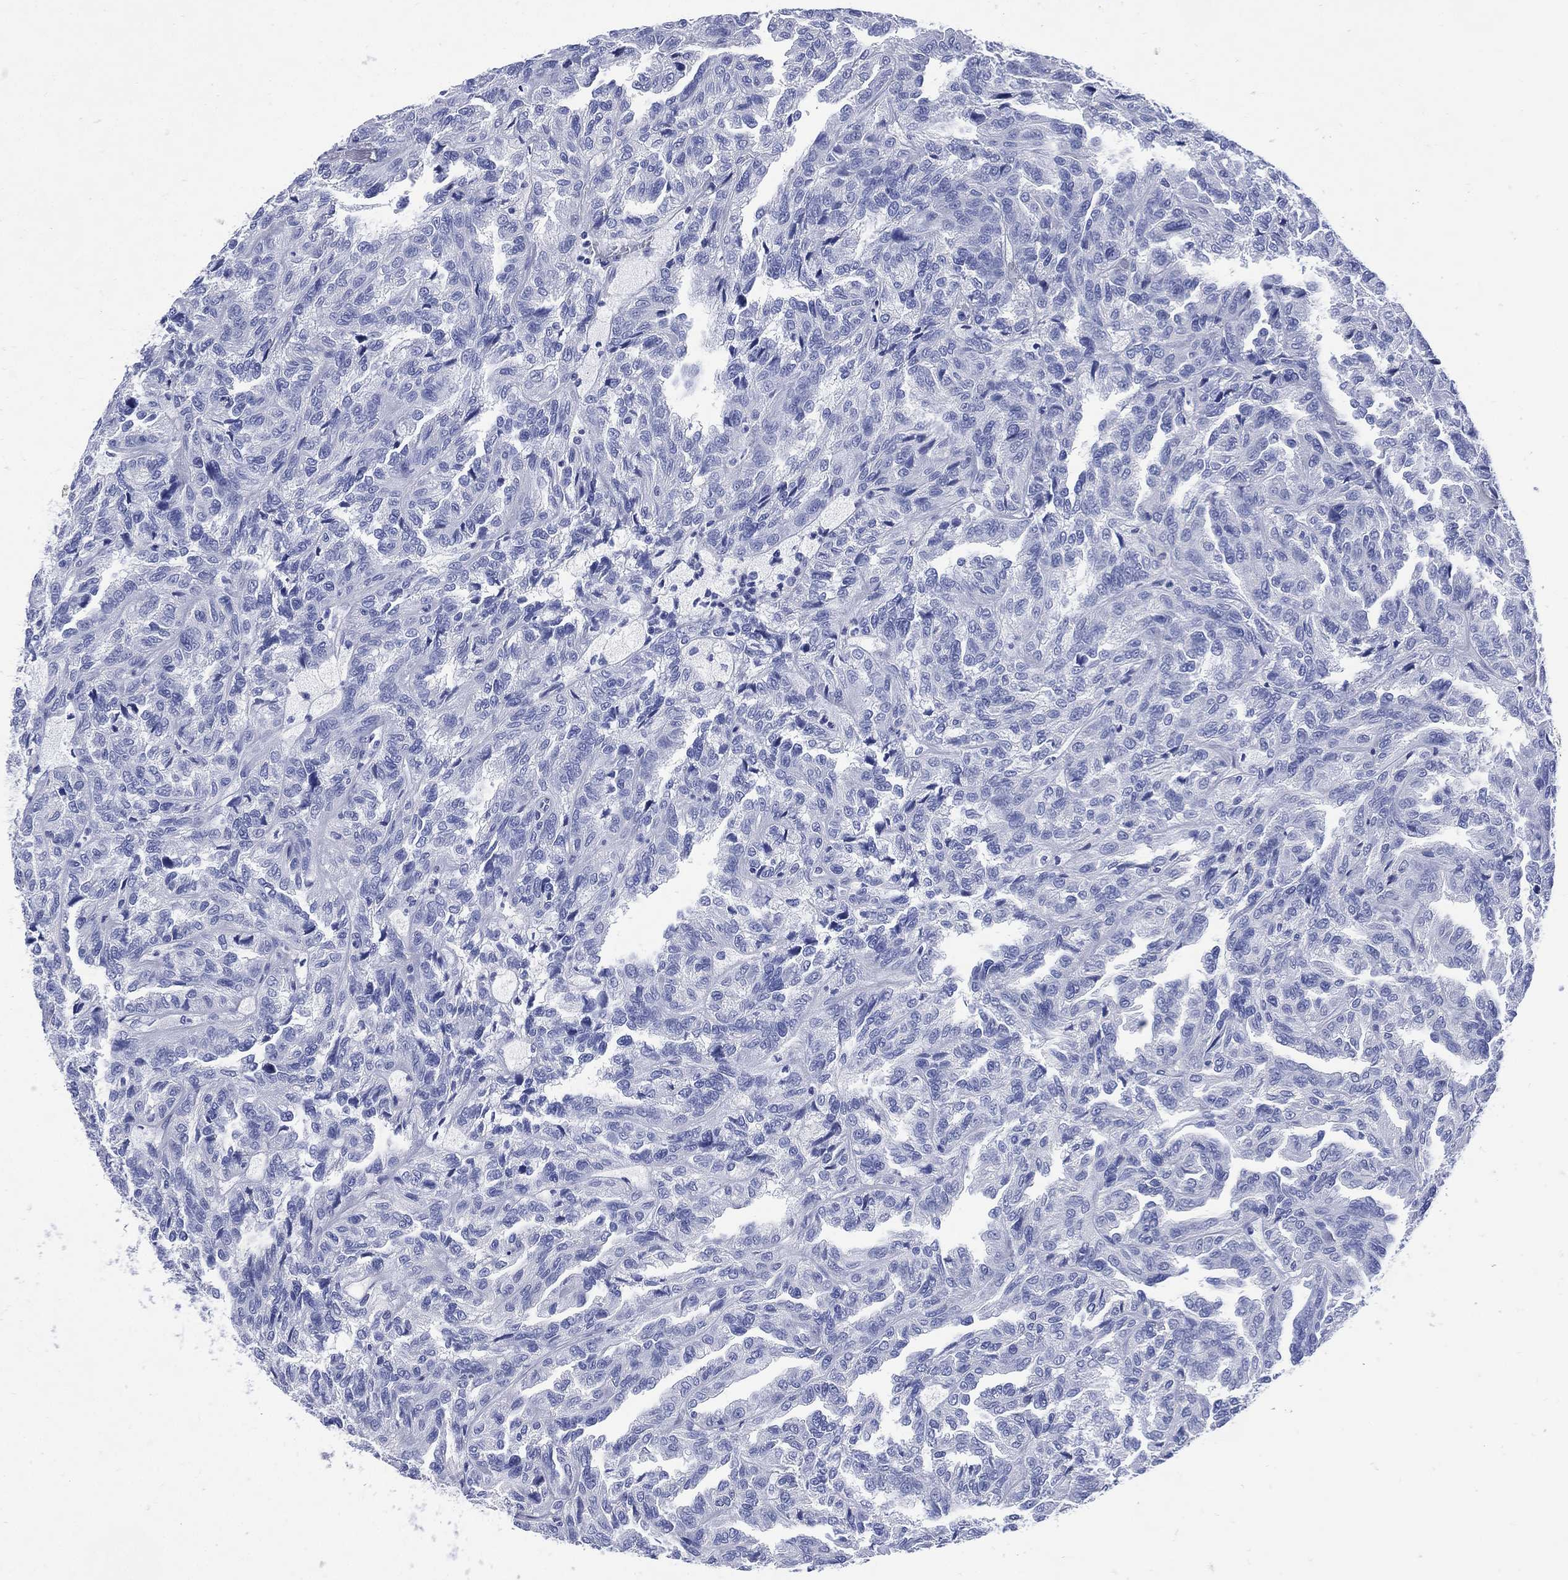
{"staining": {"intensity": "negative", "quantity": "none", "location": "none"}, "tissue": "renal cancer", "cell_type": "Tumor cells", "image_type": "cancer", "snomed": [{"axis": "morphology", "description": "Adenocarcinoma, NOS"}, {"axis": "topography", "description": "Kidney"}], "caption": "The photomicrograph reveals no significant expression in tumor cells of renal adenocarcinoma. (Immunohistochemistry, brightfield microscopy, high magnification).", "gene": "SHCBP1L", "patient": {"sex": "male", "age": 79}}